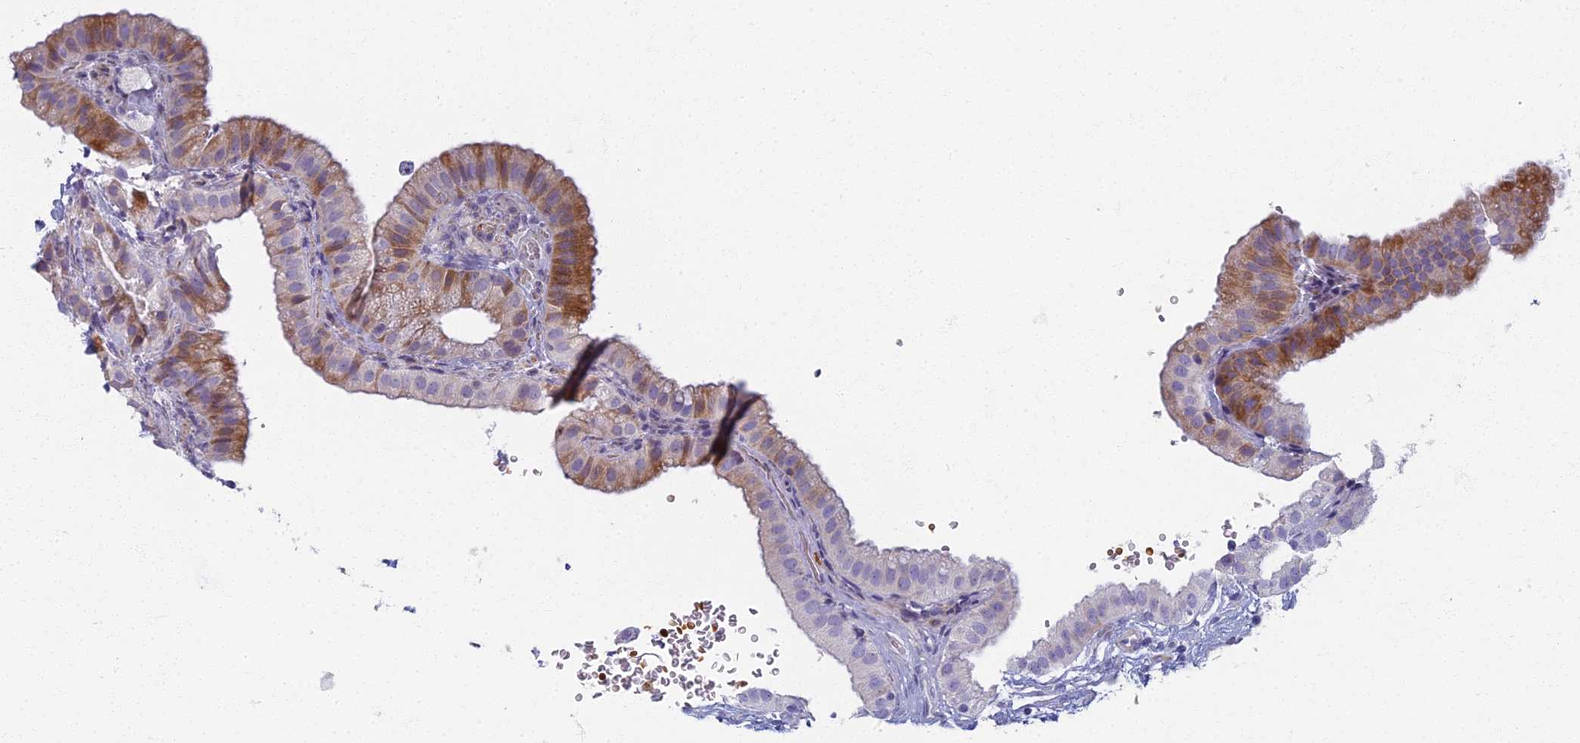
{"staining": {"intensity": "moderate", "quantity": "25%-75%", "location": "cytoplasmic/membranous"}, "tissue": "gallbladder", "cell_type": "Glandular cells", "image_type": "normal", "snomed": [{"axis": "morphology", "description": "Normal tissue, NOS"}, {"axis": "topography", "description": "Gallbladder"}], "caption": "Approximately 25%-75% of glandular cells in unremarkable gallbladder show moderate cytoplasmic/membranous protein staining as visualized by brown immunohistochemical staining.", "gene": "ARL15", "patient": {"sex": "female", "age": 61}}